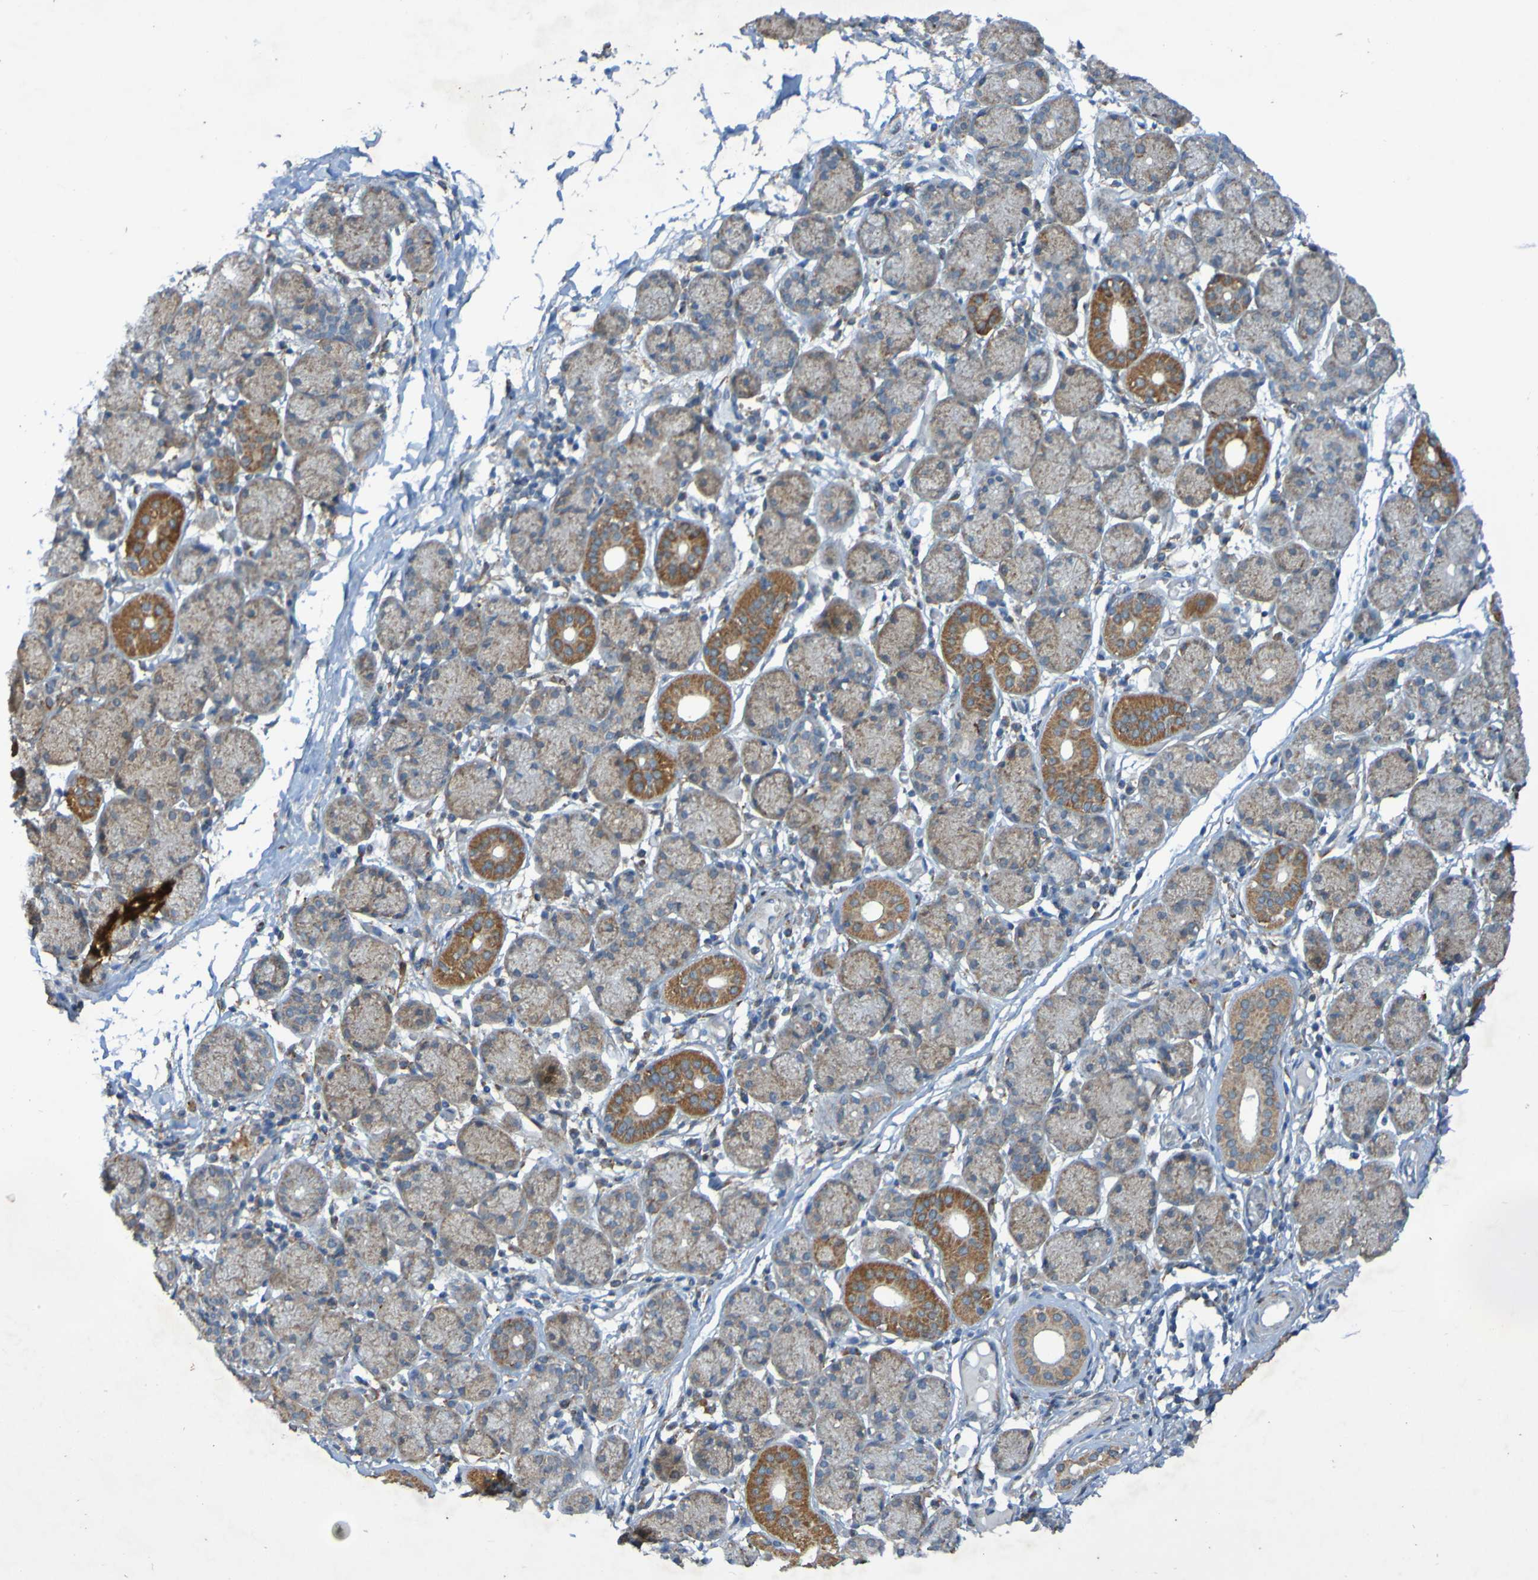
{"staining": {"intensity": "moderate", "quantity": ">75%", "location": "cytoplasmic/membranous"}, "tissue": "salivary gland", "cell_type": "Glandular cells", "image_type": "normal", "snomed": [{"axis": "morphology", "description": "Normal tissue, NOS"}, {"axis": "topography", "description": "Salivary gland"}], "caption": "Salivary gland stained with DAB IHC exhibits medium levels of moderate cytoplasmic/membranous expression in about >75% of glandular cells.", "gene": "CCDC51", "patient": {"sex": "female", "age": 24}}